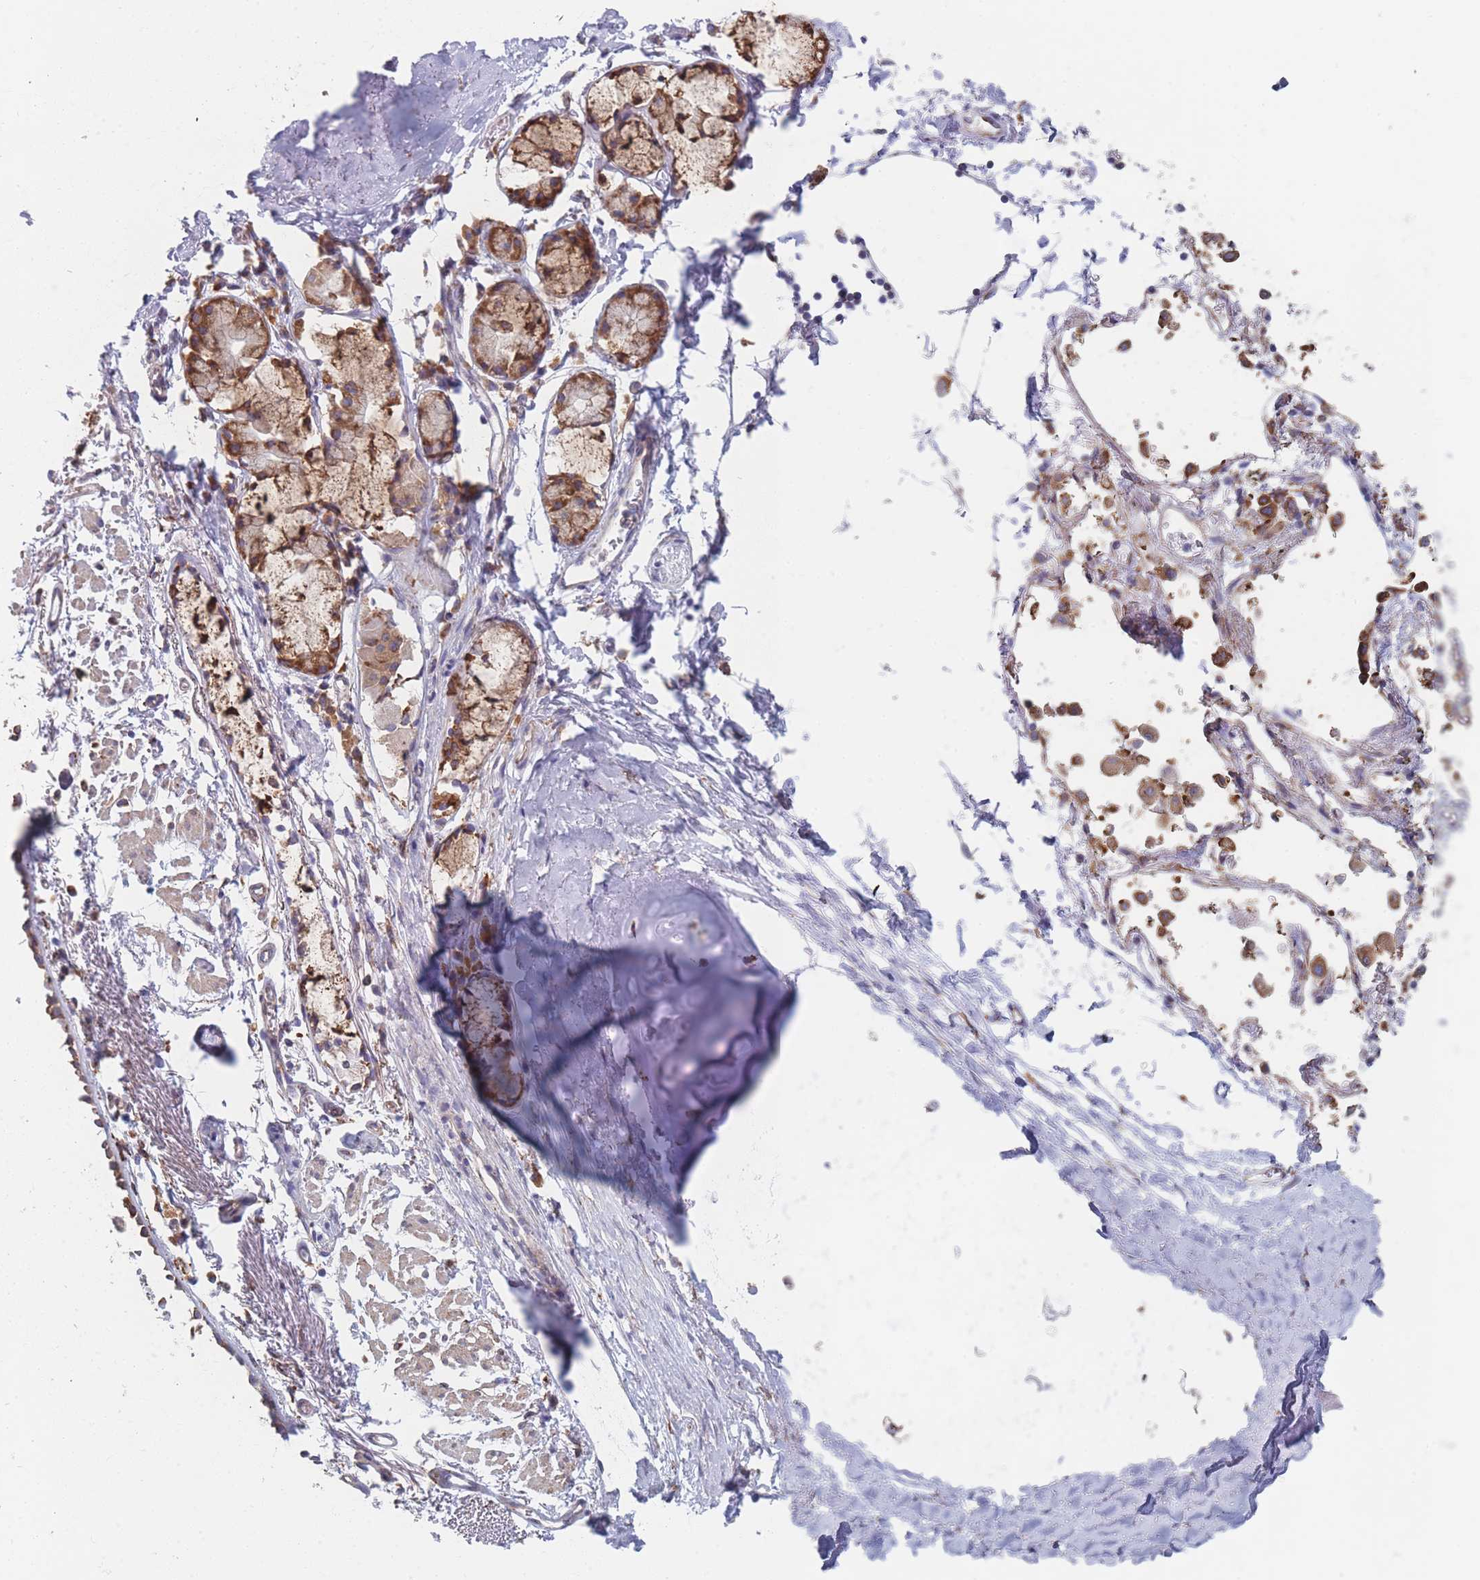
{"staining": {"intensity": "negative", "quantity": "none", "location": "none"}, "tissue": "adipose tissue", "cell_type": "Adipocytes", "image_type": "normal", "snomed": [{"axis": "morphology", "description": "Normal tissue, NOS"}, {"axis": "topography", "description": "Cartilage tissue"}], "caption": "This is an IHC photomicrograph of benign adipose tissue. There is no positivity in adipocytes.", "gene": "OR7C2", "patient": {"sex": "male", "age": 73}}